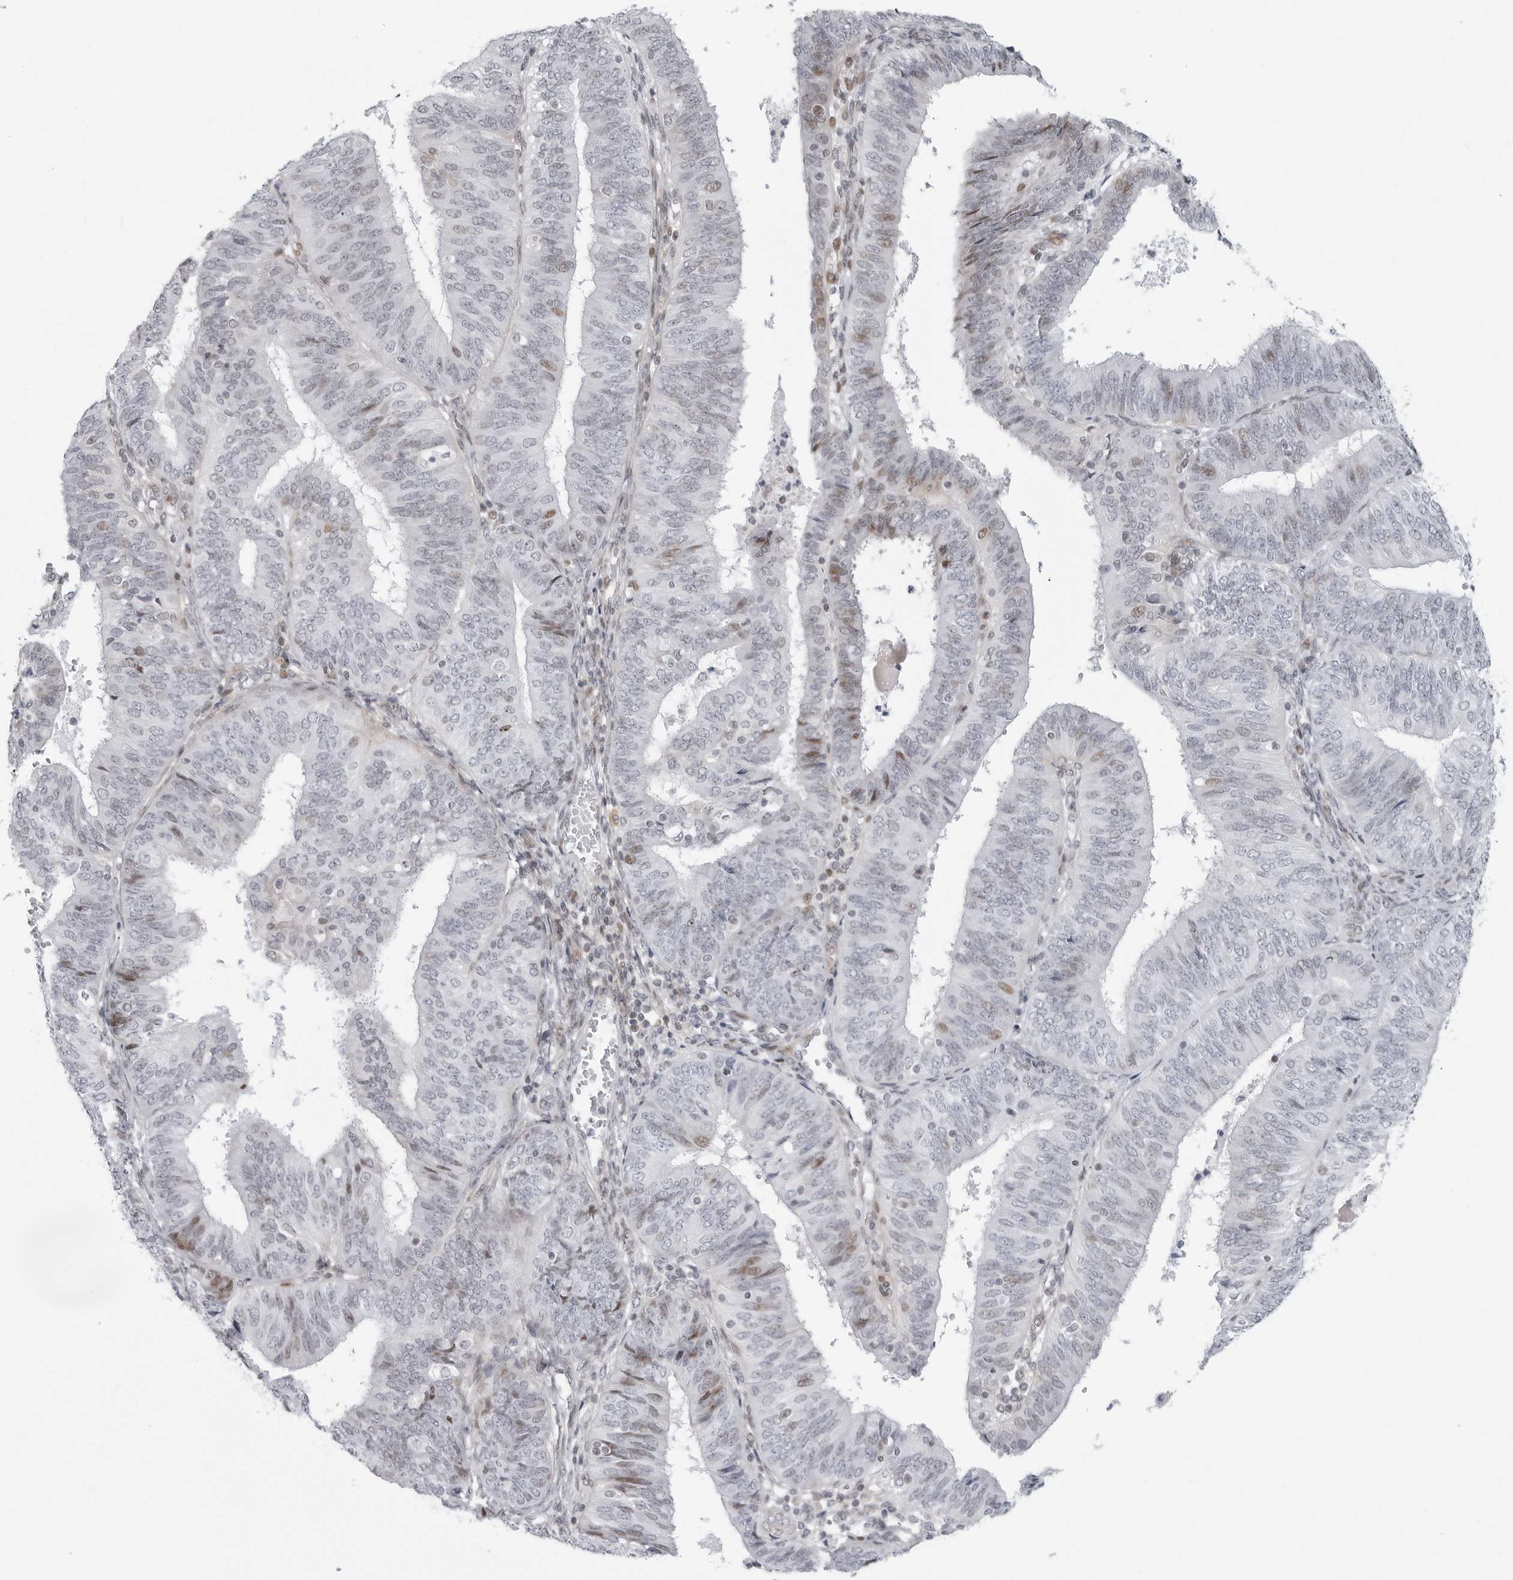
{"staining": {"intensity": "weak", "quantity": "<25%", "location": "nuclear"}, "tissue": "endometrial cancer", "cell_type": "Tumor cells", "image_type": "cancer", "snomed": [{"axis": "morphology", "description": "Adenocarcinoma, NOS"}, {"axis": "topography", "description": "Endometrium"}], "caption": "High magnification brightfield microscopy of endometrial cancer (adenocarcinoma) stained with DAB (brown) and counterstained with hematoxylin (blue): tumor cells show no significant expression.", "gene": "FAM135B", "patient": {"sex": "female", "age": 58}}